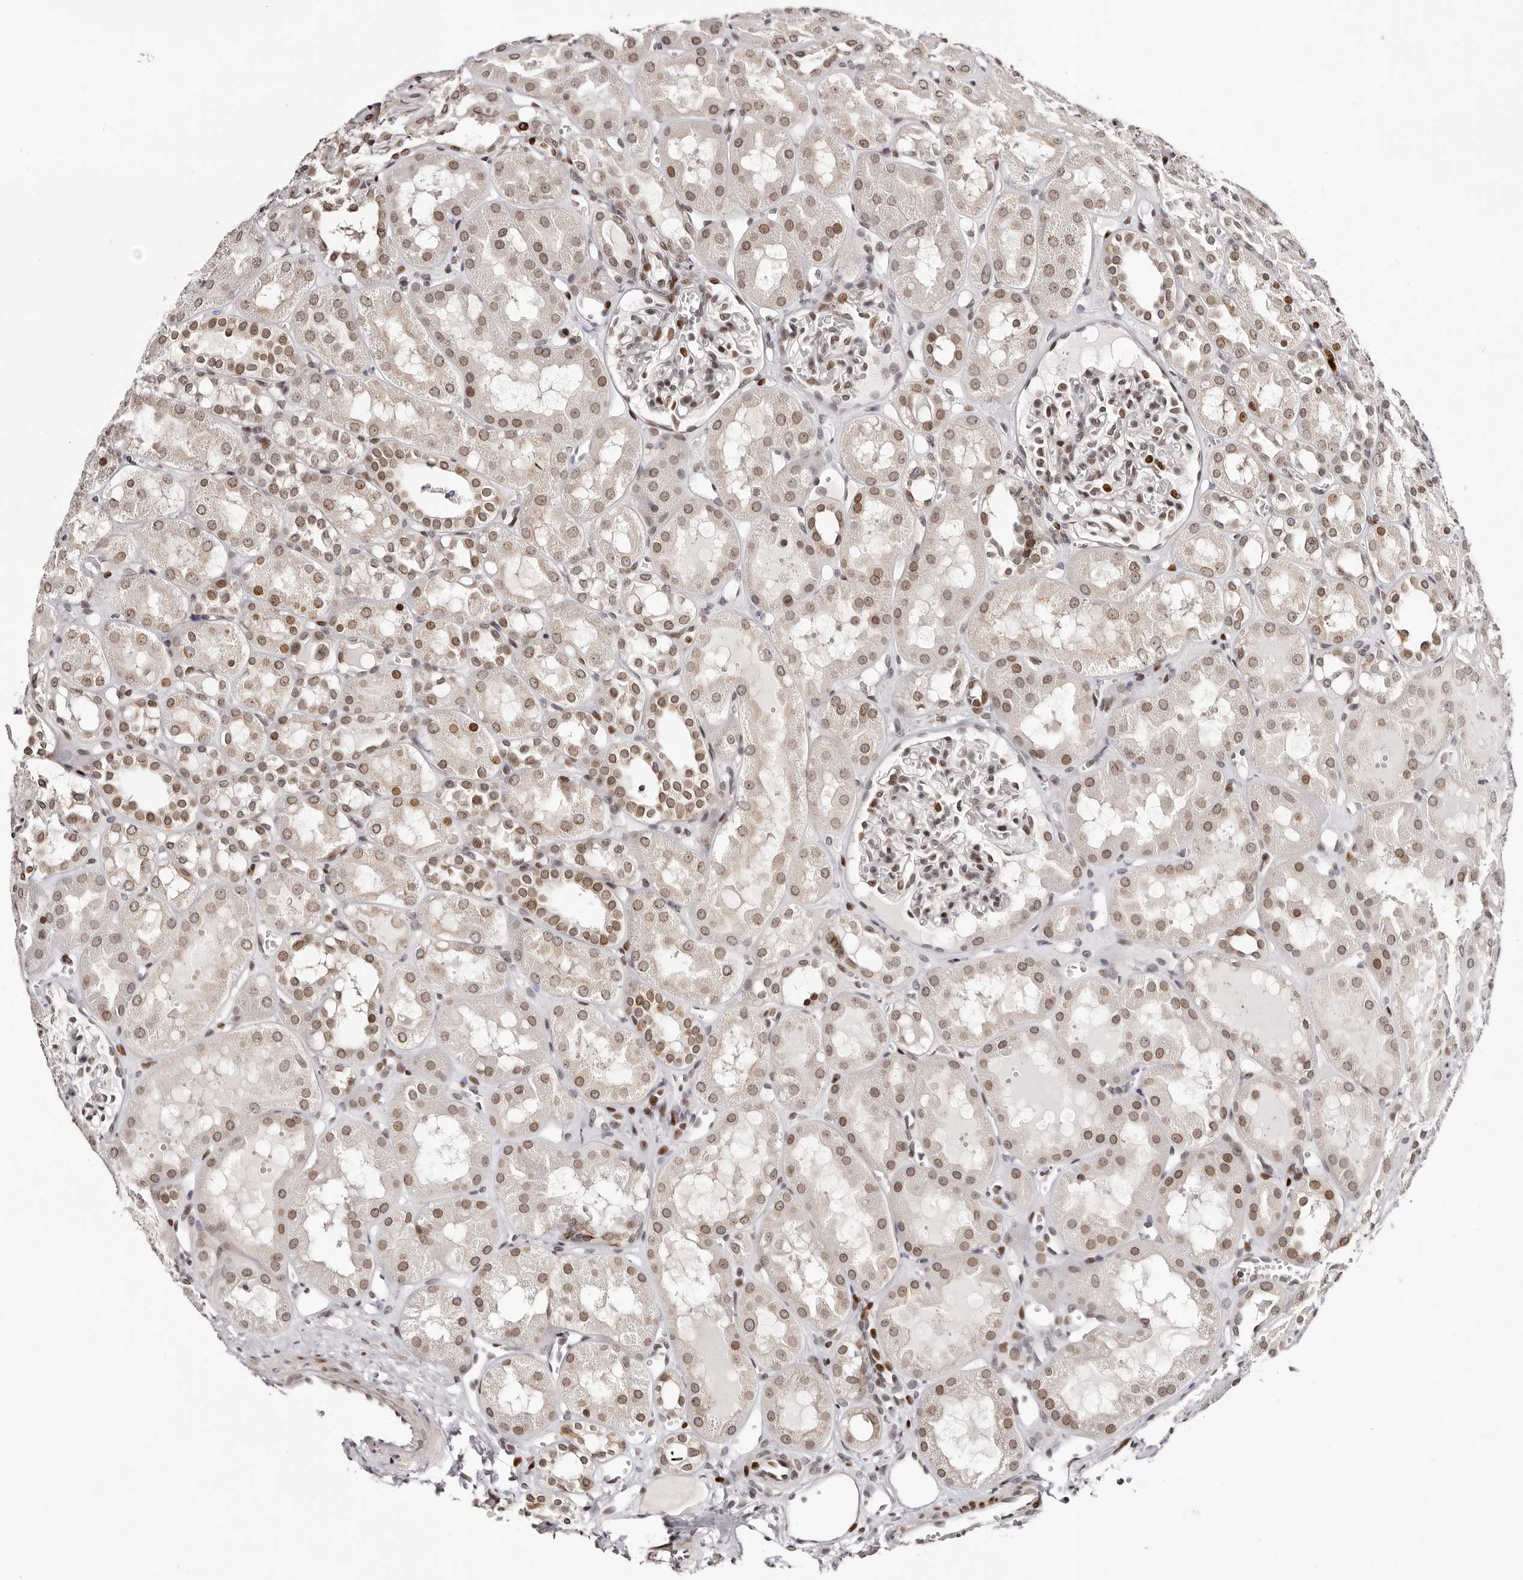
{"staining": {"intensity": "moderate", "quantity": "25%-75%", "location": "cytoplasmic/membranous,nuclear"}, "tissue": "kidney", "cell_type": "Cells in glomeruli", "image_type": "normal", "snomed": [{"axis": "morphology", "description": "Normal tissue, NOS"}, {"axis": "topography", "description": "Kidney"}], "caption": "Human kidney stained for a protein (brown) shows moderate cytoplasmic/membranous,nuclear positive positivity in about 25%-75% of cells in glomeruli.", "gene": "NUP153", "patient": {"sex": "male", "age": 16}}